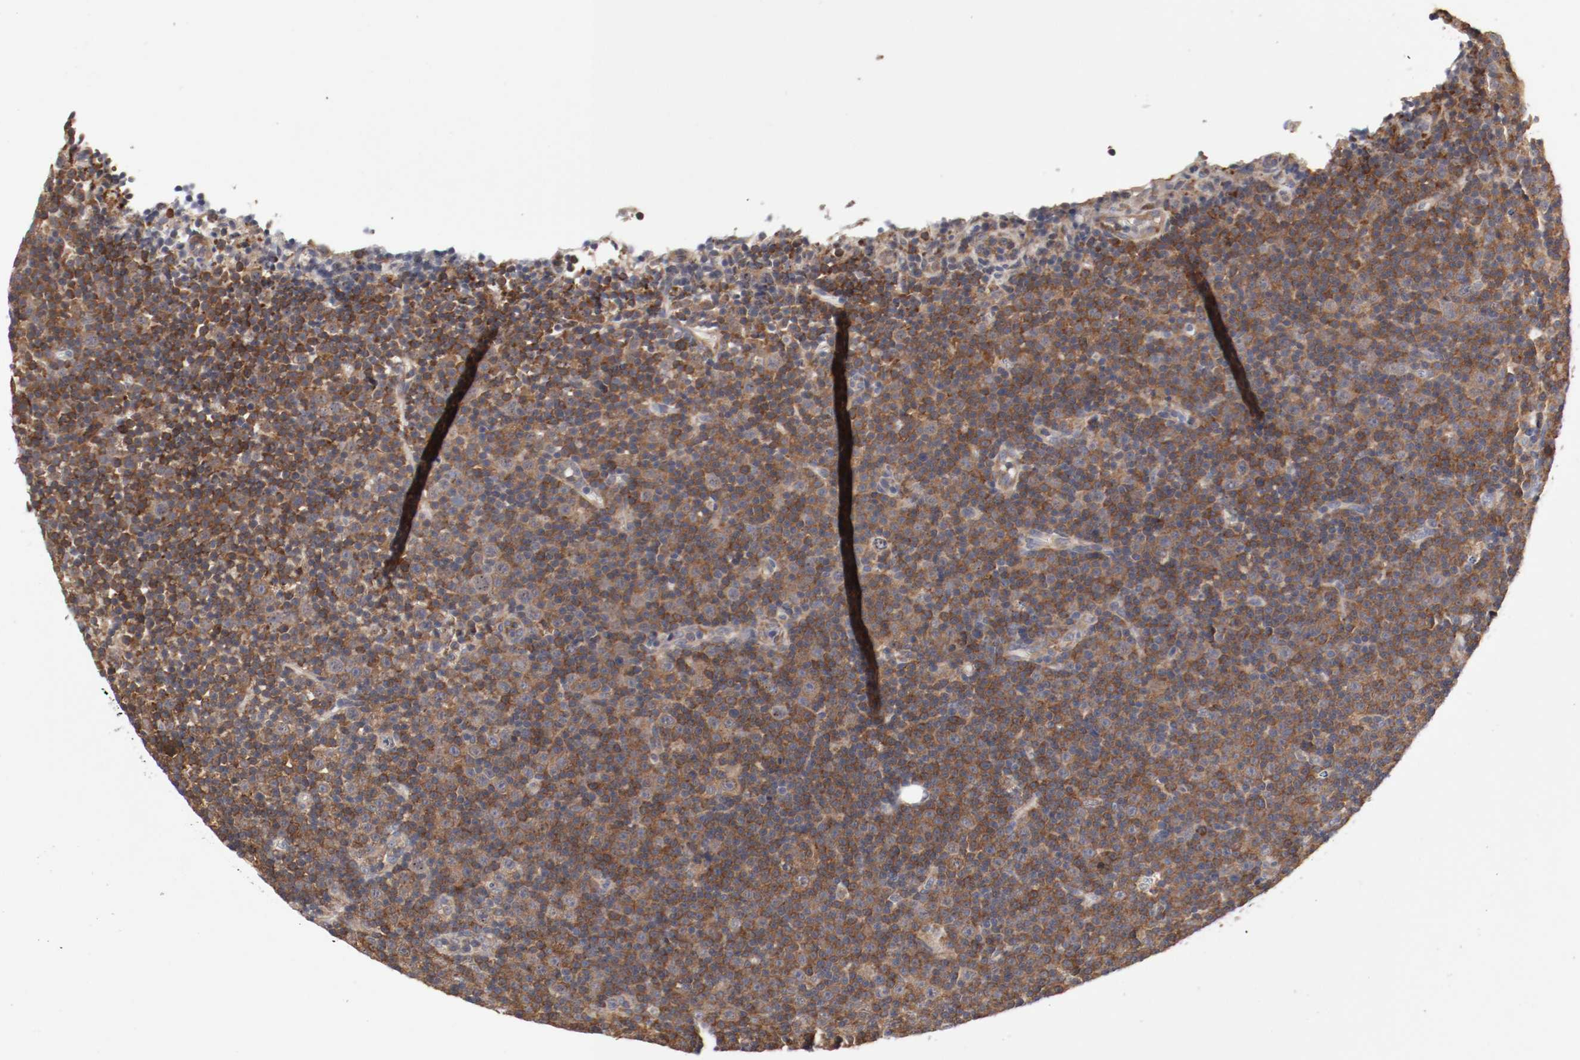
{"staining": {"intensity": "strong", "quantity": ">75%", "location": "cytoplasmic/membranous"}, "tissue": "lymphoma", "cell_type": "Tumor cells", "image_type": "cancer", "snomed": [{"axis": "morphology", "description": "Malignant lymphoma, non-Hodgkin's type, Low grade"}, {"axis": "topography", "description": "Lymph node"}], "caption": "A brown stain highlights strong cytoplasmic/membranous positivity of a protein in malignant lymphoma, non-Hodgkin's type (low-grade) tumor cells.", "gene": "FKBP3", "patient": {"sex": "female", "age": 67}}